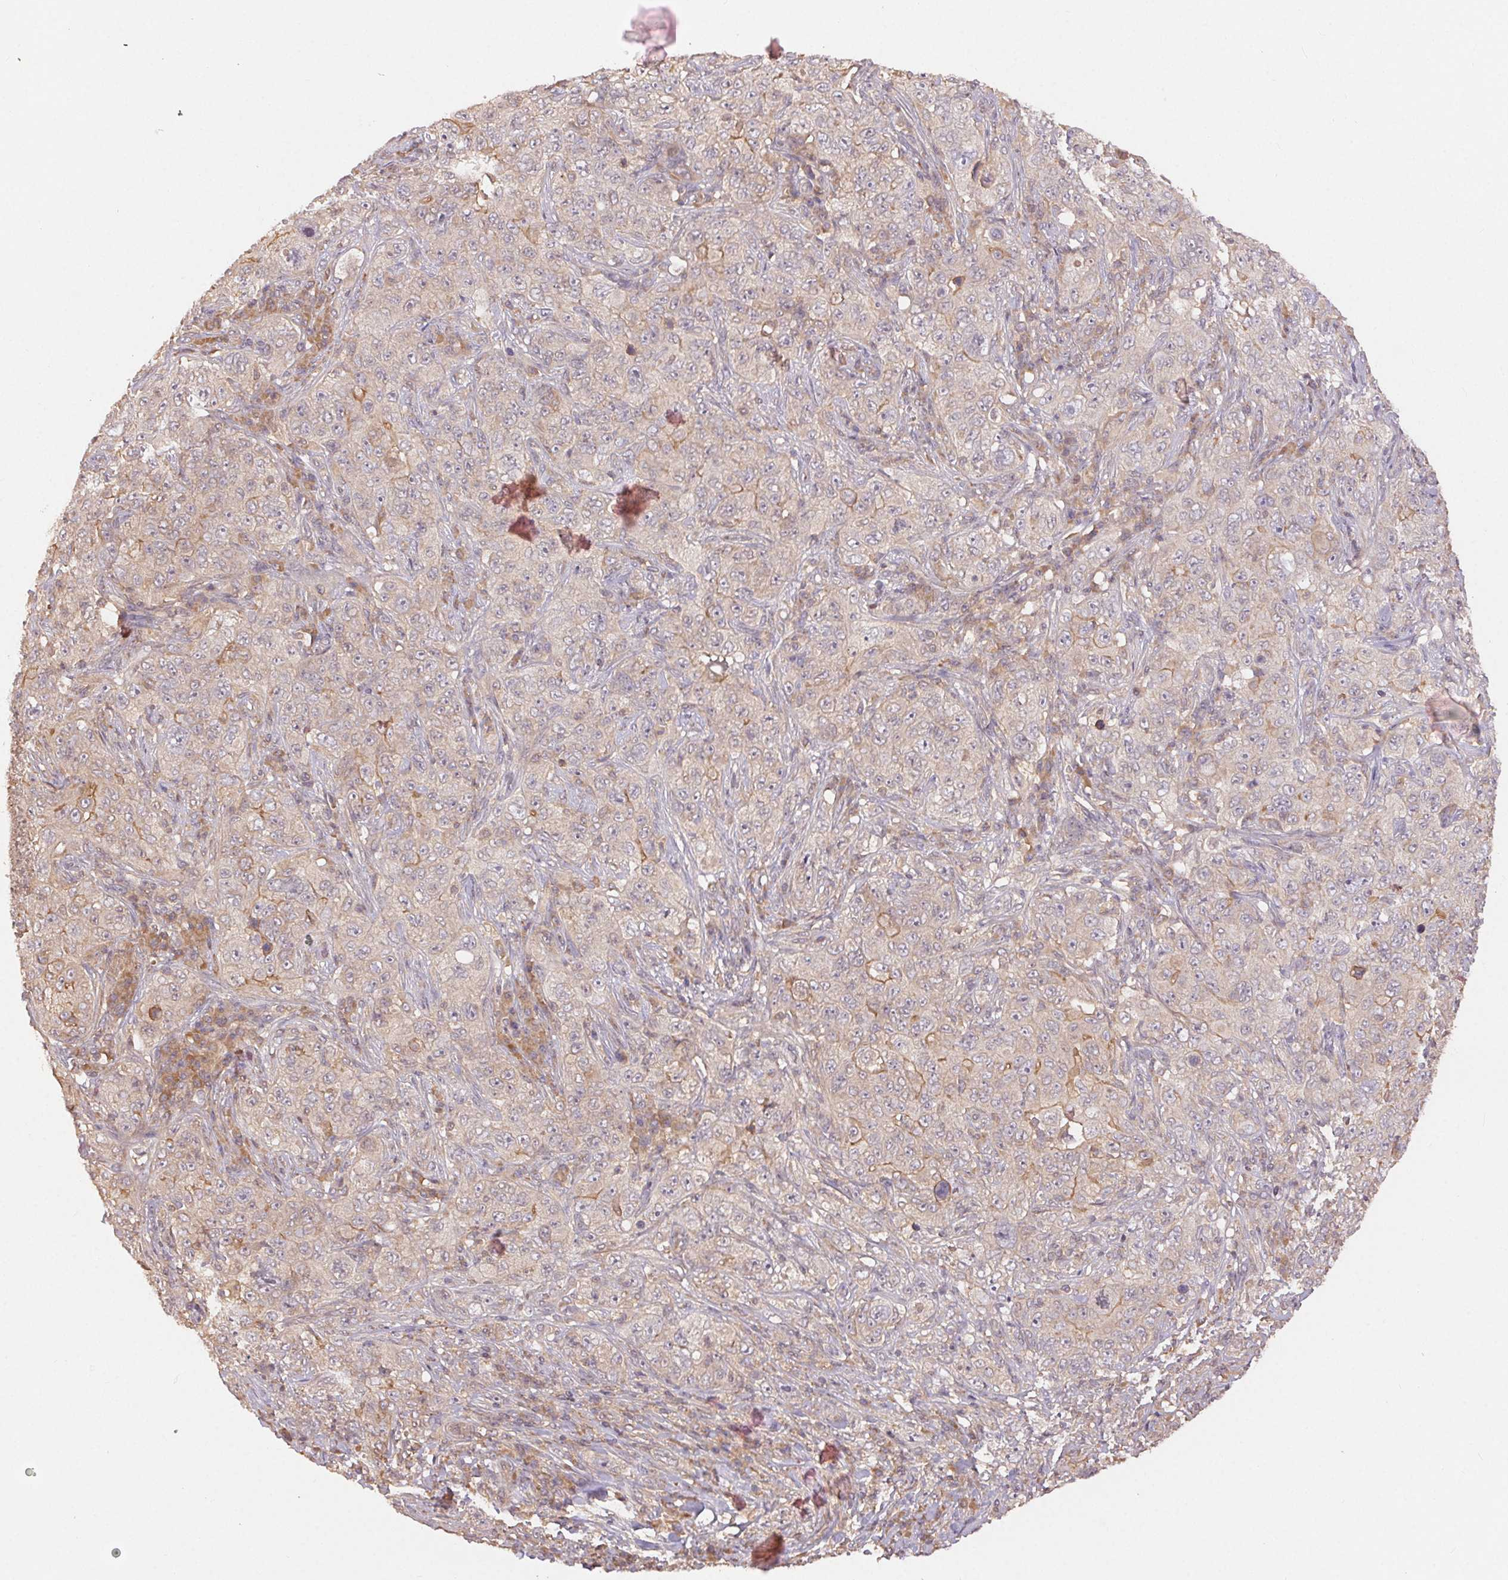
{"staining": {"intensity": "weak", "quantity": "<25%", "location": "cytoplasmic/membranous"}, "tissue": "pancreatic cancer", "cell_type": "Tumor cells", "image_type": "cancer", "snomed": [{"axis": "morphology", "description": "Adenocarcinoma, NOS"}, {"axis": "topography", "description": "Pancreas"}], "caption": "Adenocarcinoma (pancreatic) stained for a protein using immunohistochemistry (IHC) shows no expression tumor cells.", "gene": "MAPKAPK2", "patient": {"sex": "male", "age": 68}}